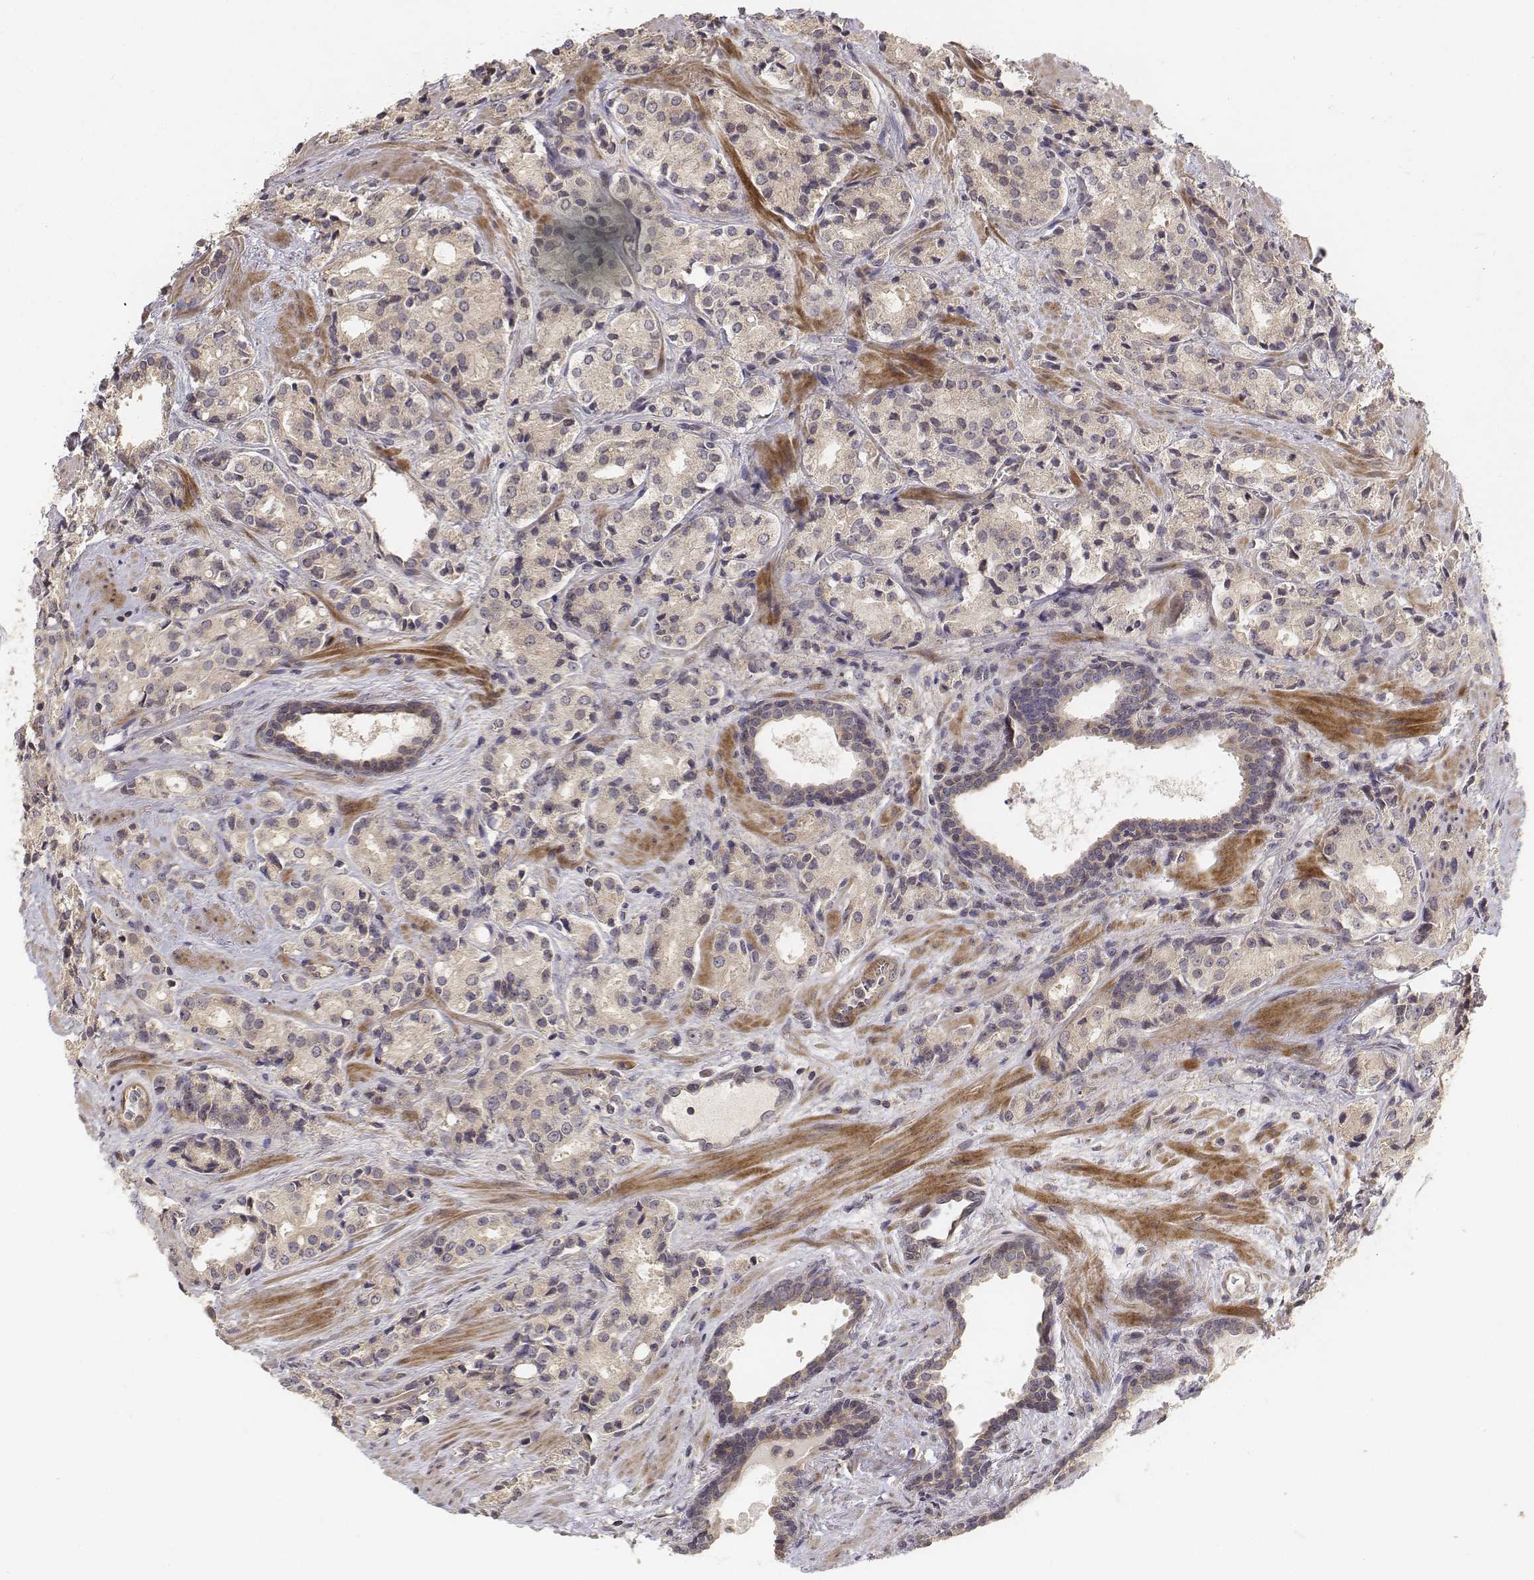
{"staining": {"intensity": "weak", "quantity": "<25%", "location": "cytoplasmic/membranous"}, "tissue": "prostate cancer", "cell_type": "Tumor cells", "image_type": "cancer", "snomed": [{"axis": "morphology", "description": "Adenocarcinoma, Low grade"}, {"axis": "topography", "description": "Prostate"}], "caption": "An immunohistochemistry histopathology image of adenocarcinoma (low-grade) (prostate) is shown. There is no staining in tumor cells of adenocarcinoma (low-grade) (prostate).", "gene": "FBXO21", "patient": {"sex": "male", "age": 56}}